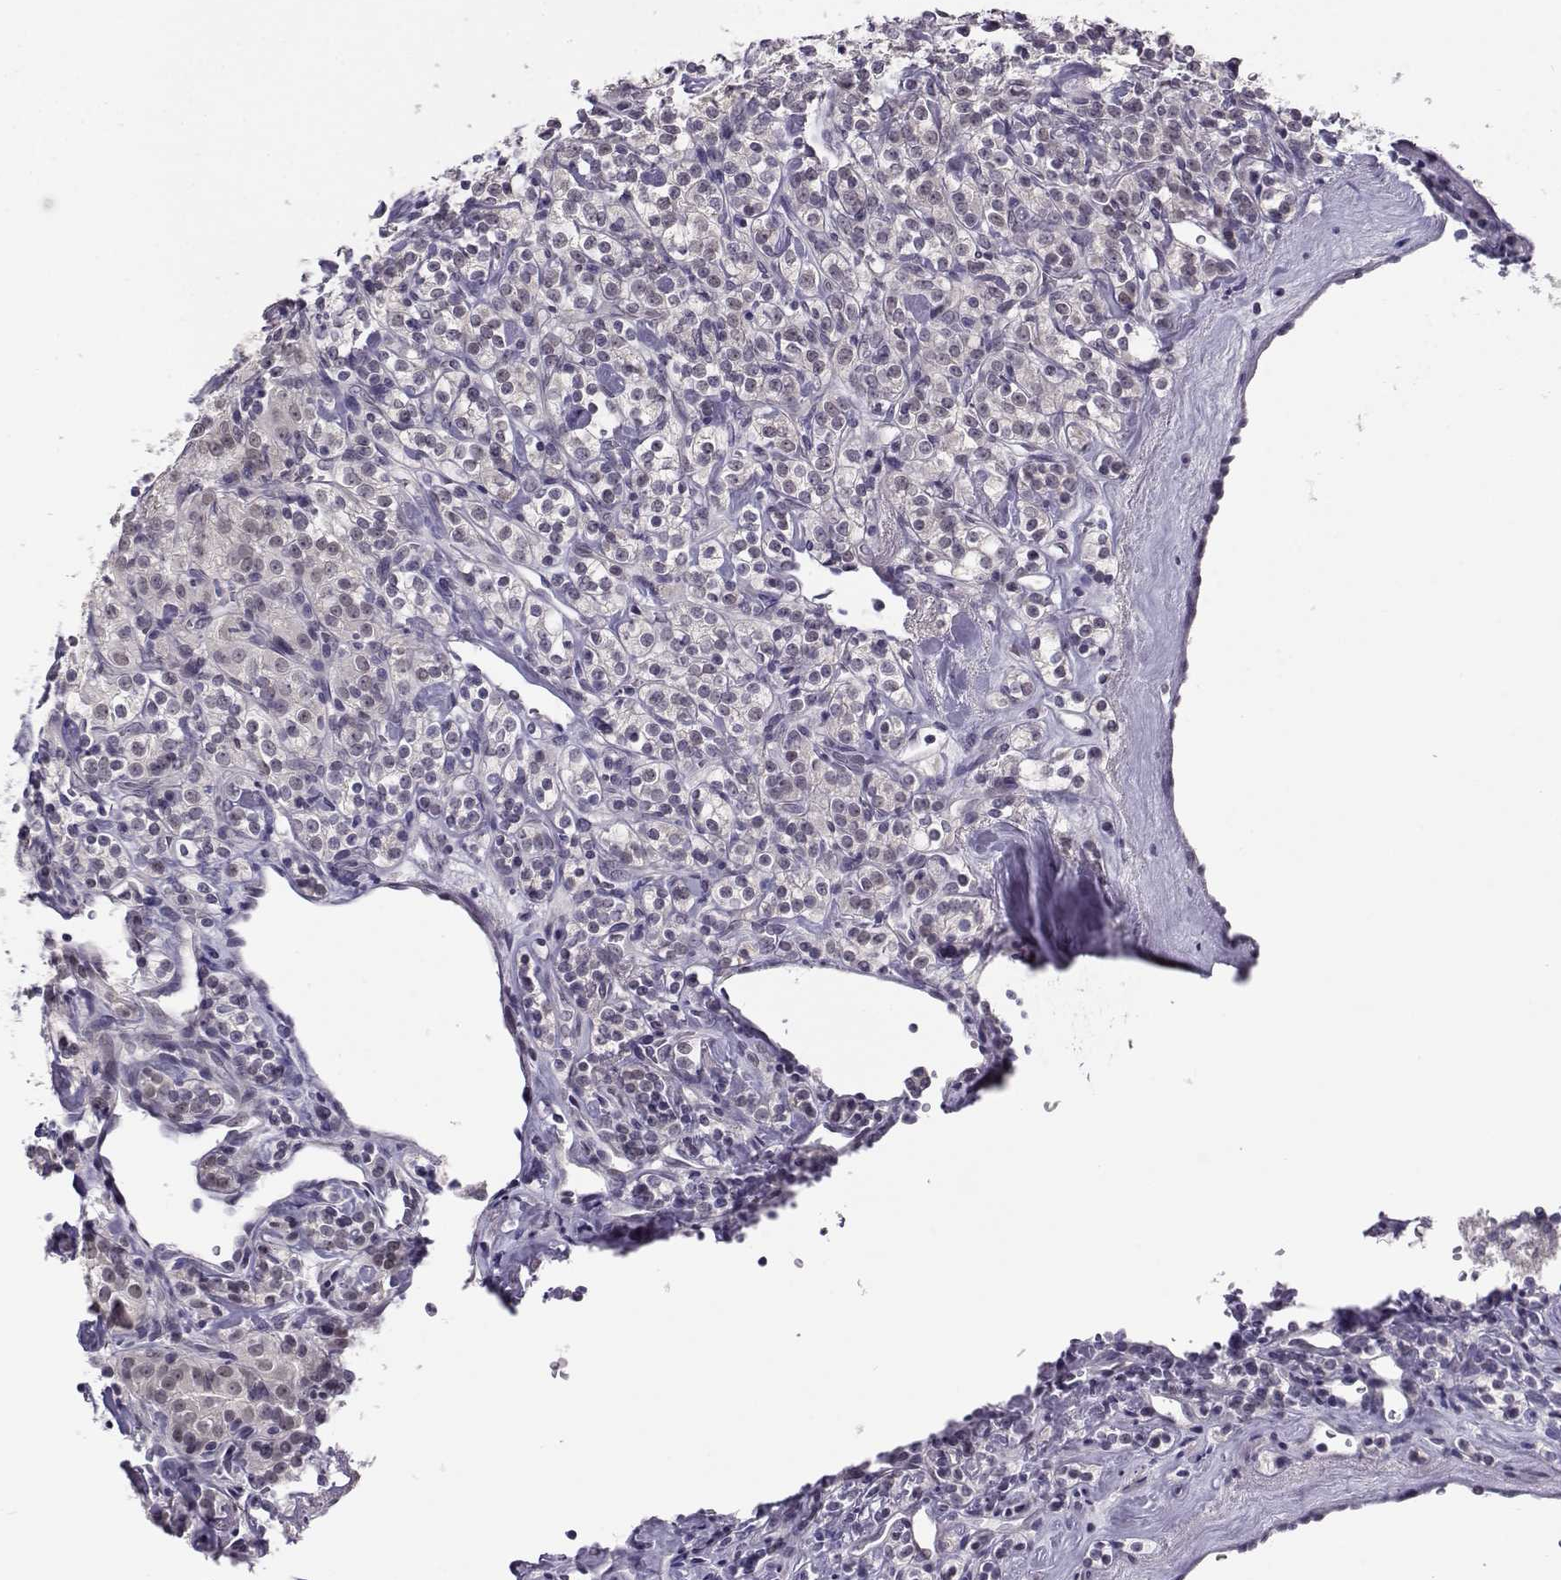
{"staining": {"intensity": "negative", "quantity": "none", "location": "none"}, "tissue": "renal cancer", "cell_type": "Tumor cells", "image_type": "cancer", "snomed": [{"axis": "morphology", "description": "Adenocarcinoma, NOS"}, {"axis": "topography", "description": "Kidney"}], "caption": "The histopathology image demonstrates no significant staining in tumor cells of renal adenocarcinoma. Nuclei are stained in blue.", "gene": "C16orf86", "patient": {"sex": "male", "age": 77}}